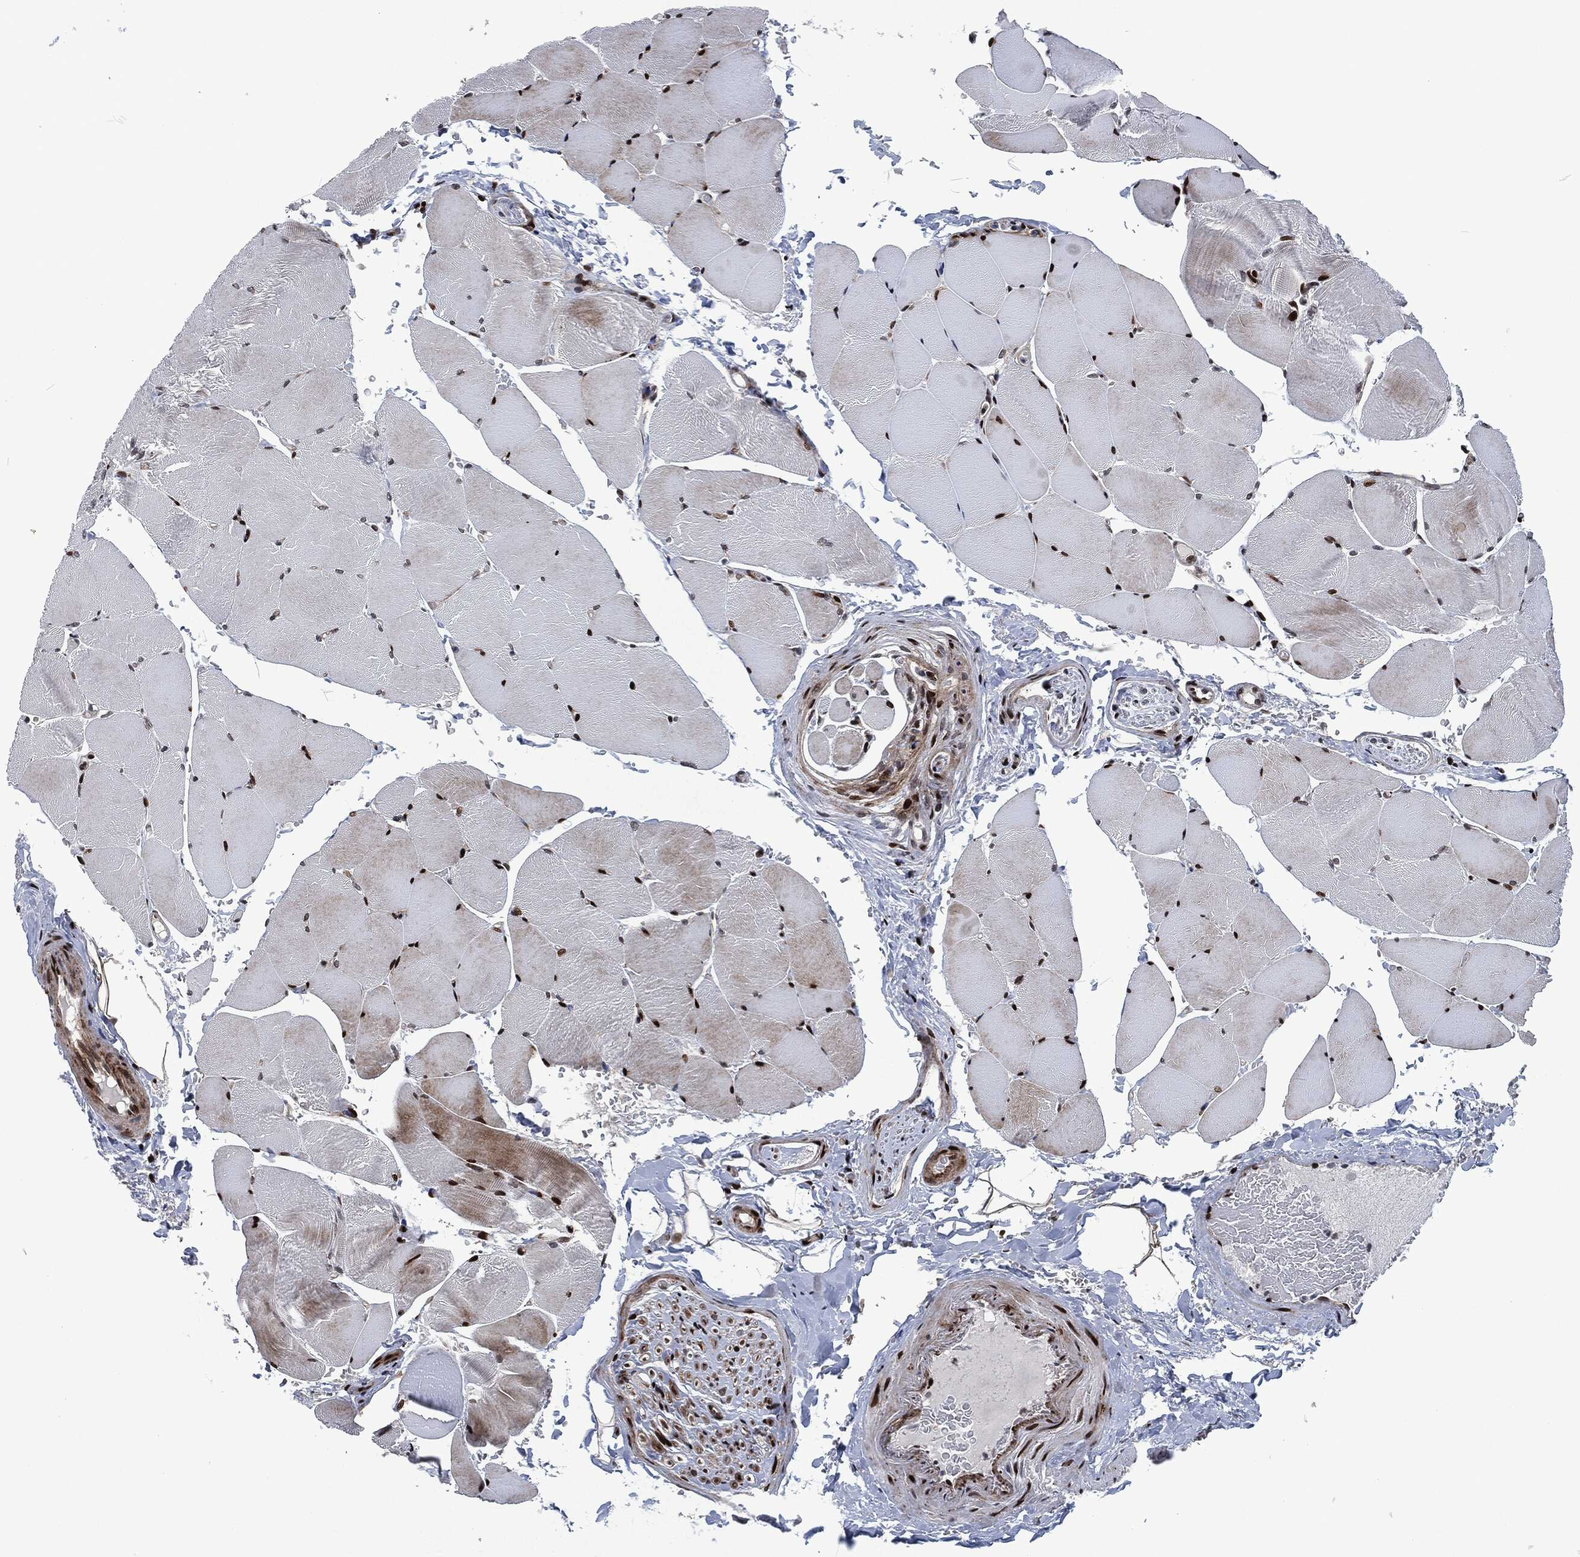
{"staining": {"intensity": "strong", "quantity": "25%-75%", "location": "nuclear"}, "tissue": "skeletal muscle", "cell_type": "Myocytes", "image_type": "normal", "snomed": [{"axis": "morphology", "description": "Normal tissue, NOS"}, {"axis": "topography", "description": "Skeletal muscle"}], "caption": "This photomicrograph shows immunohistochemistry (IHC) staining of normal skeletal muscle, with high strong nuclear positivity in approximately 25%-75% of myocytes.", "gene": "EGFR", "patient": {"sex": "female", "age": 37}}